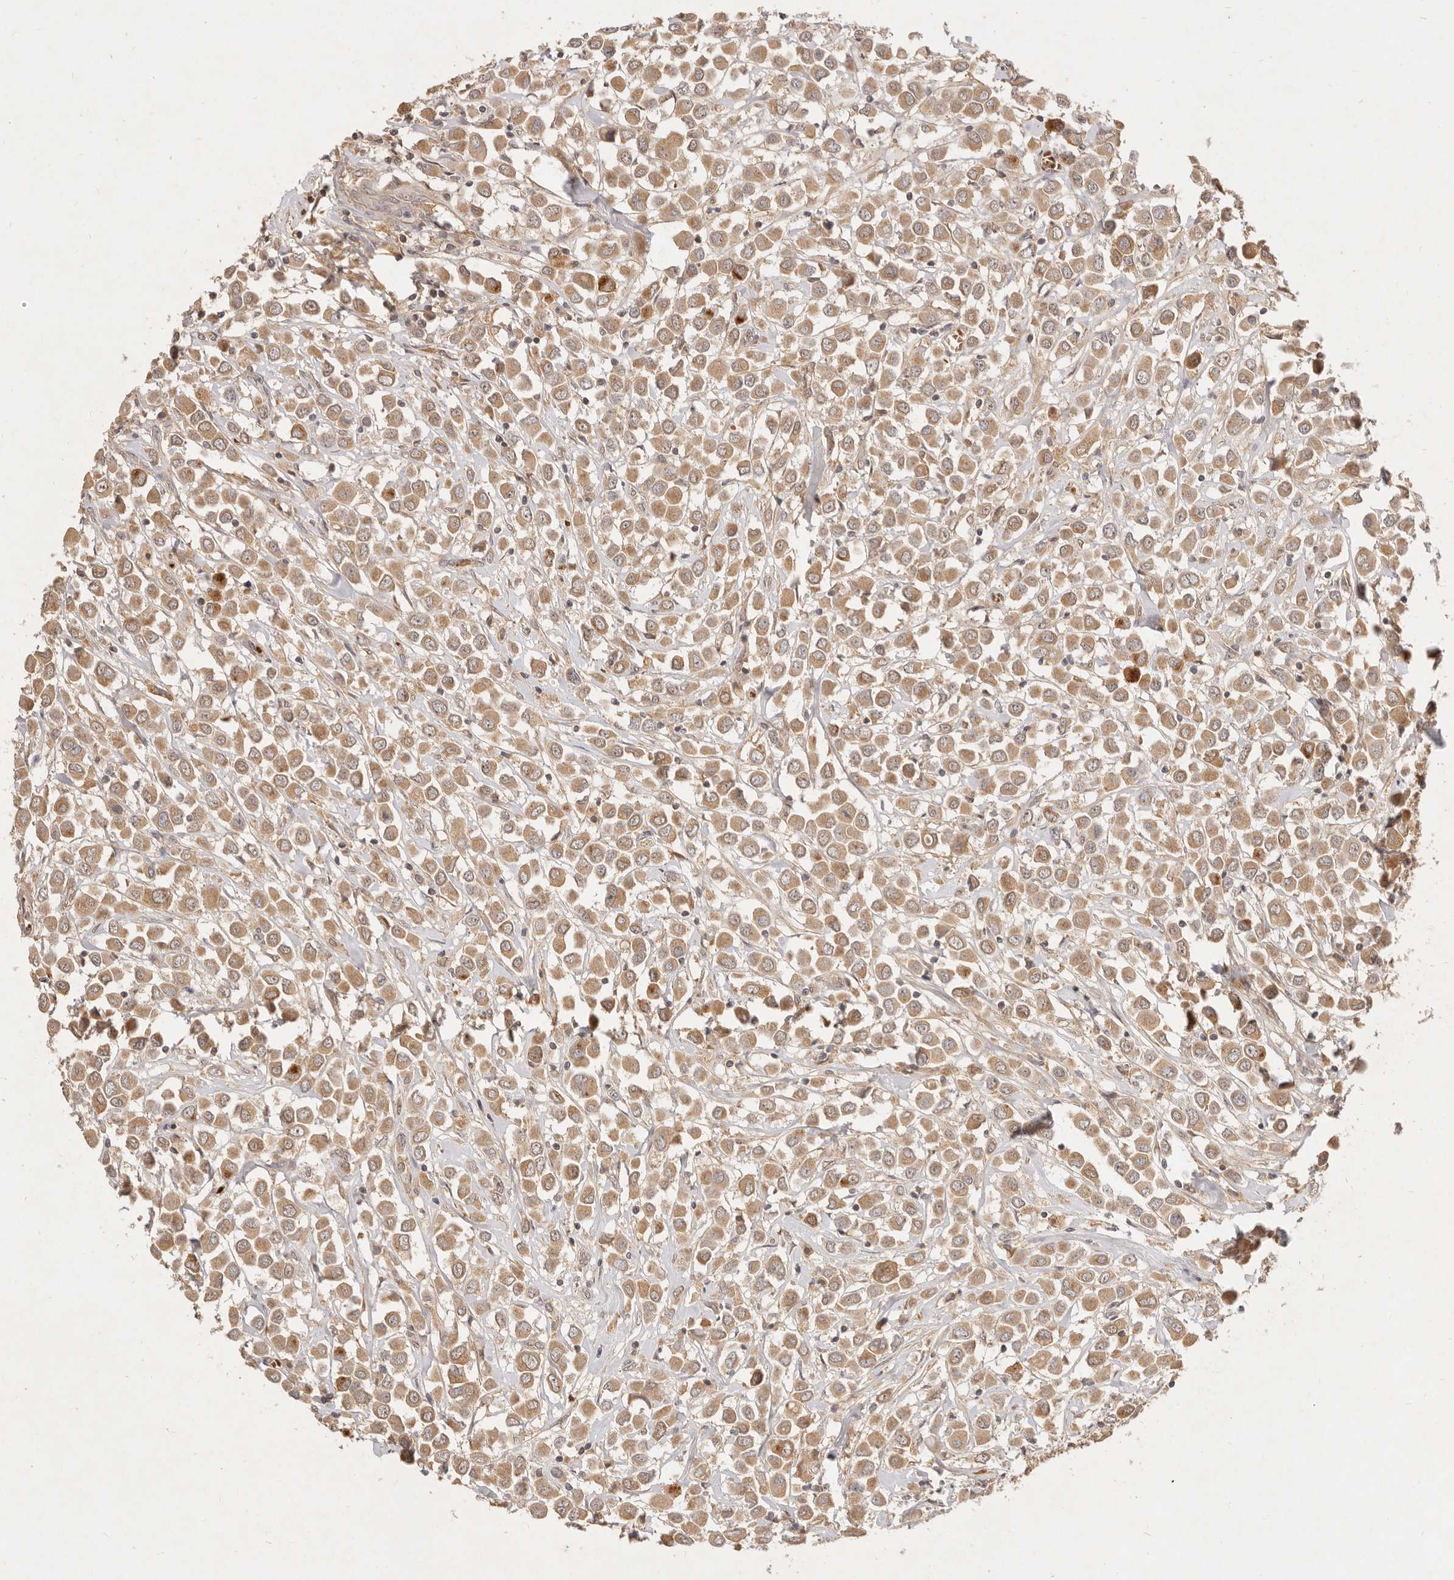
{"staining": {"intensity": "moderate", "quantity": ">75%", "location": "cytoplasmic/membranous"}, "tissue": "breast cancer", "cell_type": "Tumor cells", "image_type": "cancer", "snomed": [{"axis": "morphology", "description": "Duct carcinoma"}, {"axis": "topography", "description": "Breast"}], "caption": "Approximately >75% of tumor cells in human intraductal carcinoma (breast) display moderate cytoplasmic/membranous protein positivity as visualized by brown immunohistochemical staining.", "gene": "FREM2", "patient": {"sex": "female", "age": 61}}